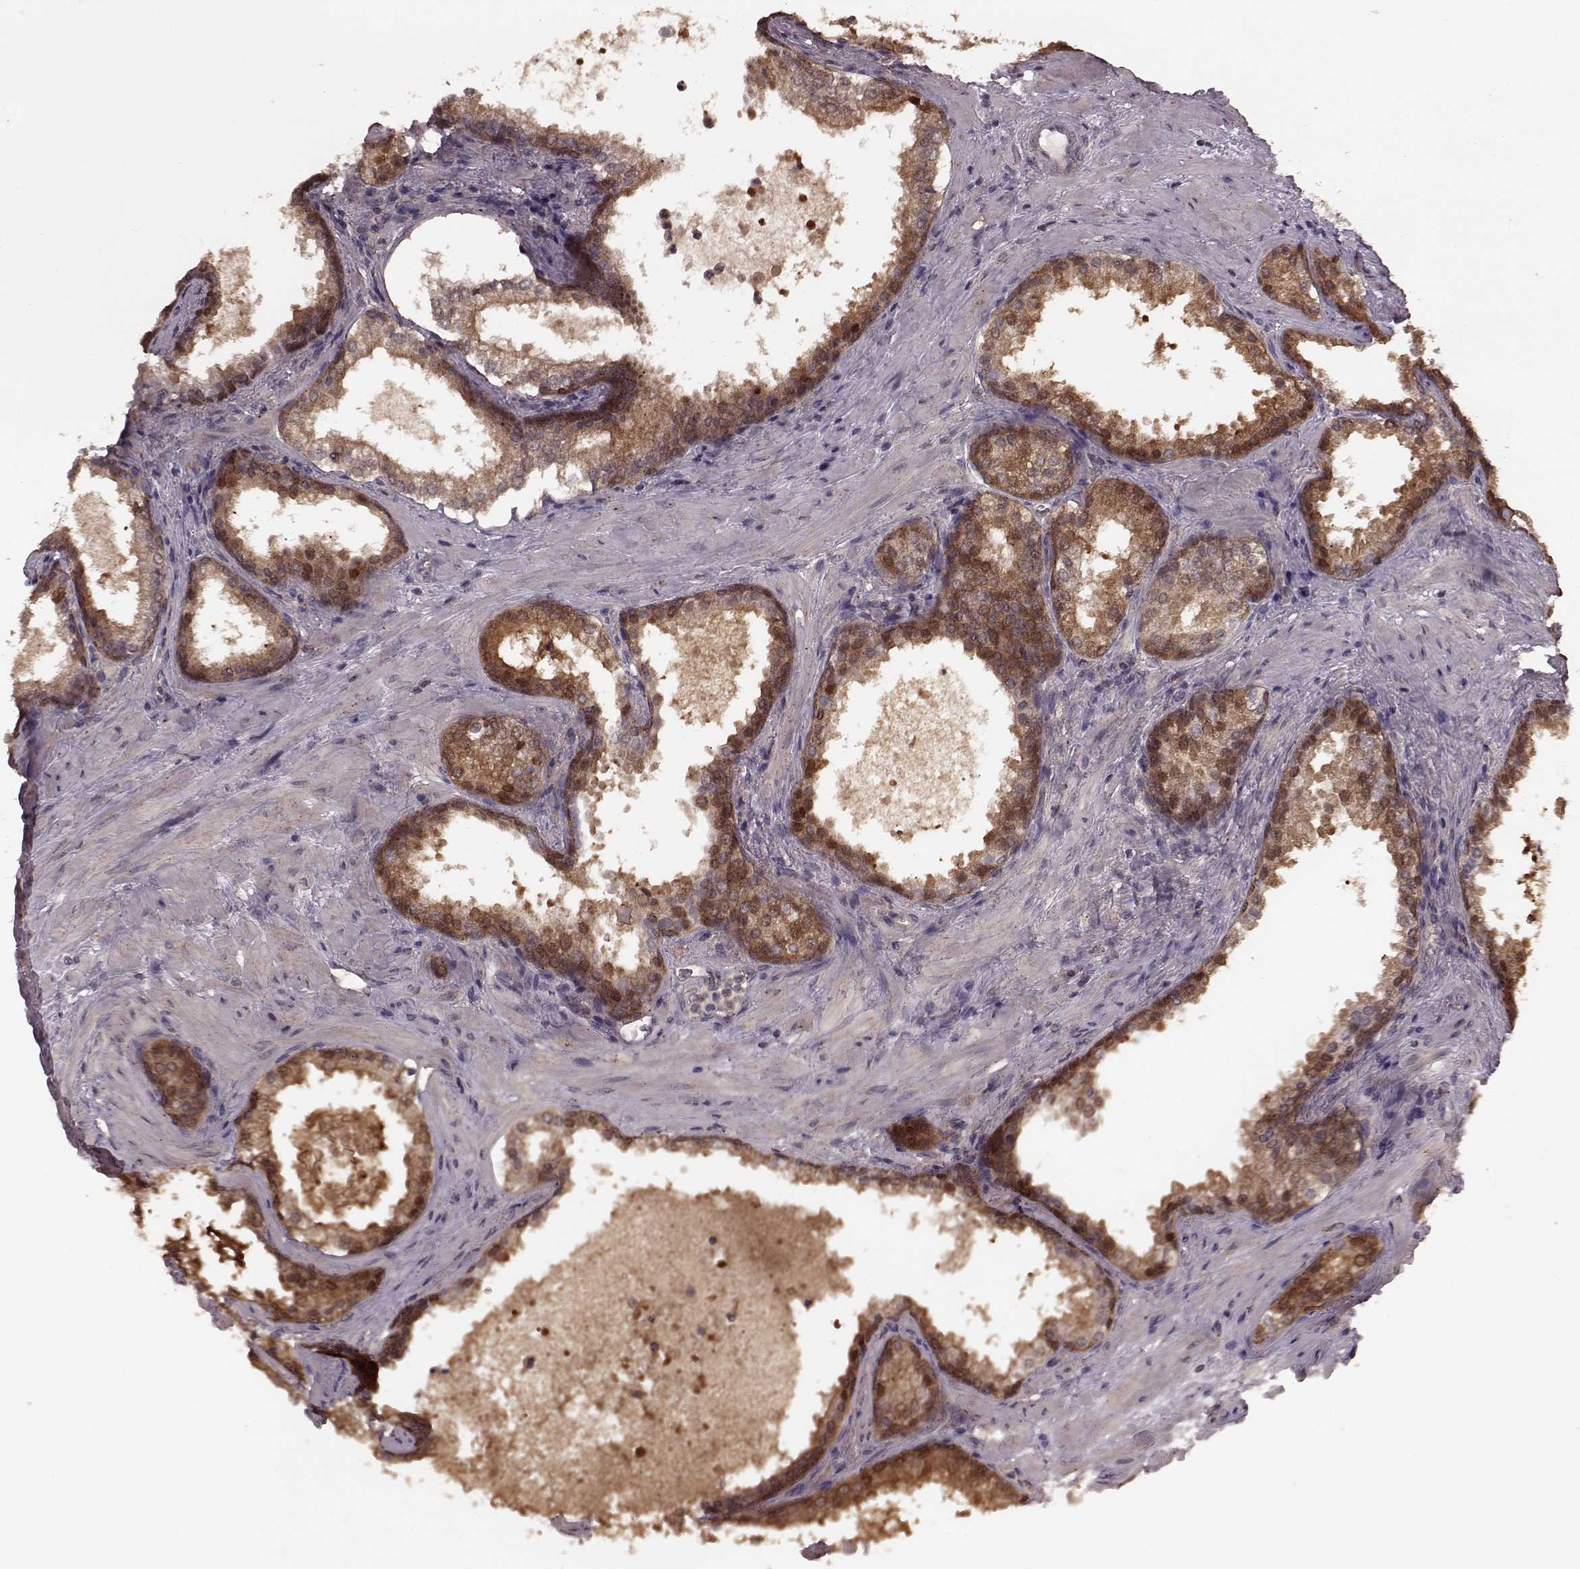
{"staining": {"intensity": "moderate", "quantity": ">75%", "location": "cytoplasmic/membranous"}, "tissue": "prostate cancer", "cell_type": "Tumor cells", "image_type": "cancer", "snomed": [{"axis": "morphology", "description": "Adenocarcinoma, Low grade"}, {"axis": "topography", "description": "Prostate"}], "caption": "An immunohistochemistry (IHC) image of neoplastic tissue is shown. Protein staining in brown labels moderate cytoplasmic/membranous positivity in prostate cancer within tumor cells. (Stains: DAB (3,3'-diaminobenzidine) in brown, nuclei in blue, Microscopy: brightfield microscopy at high magnification).", "gene": "GSS", "patient": {"sex": "male", "age": 56}}